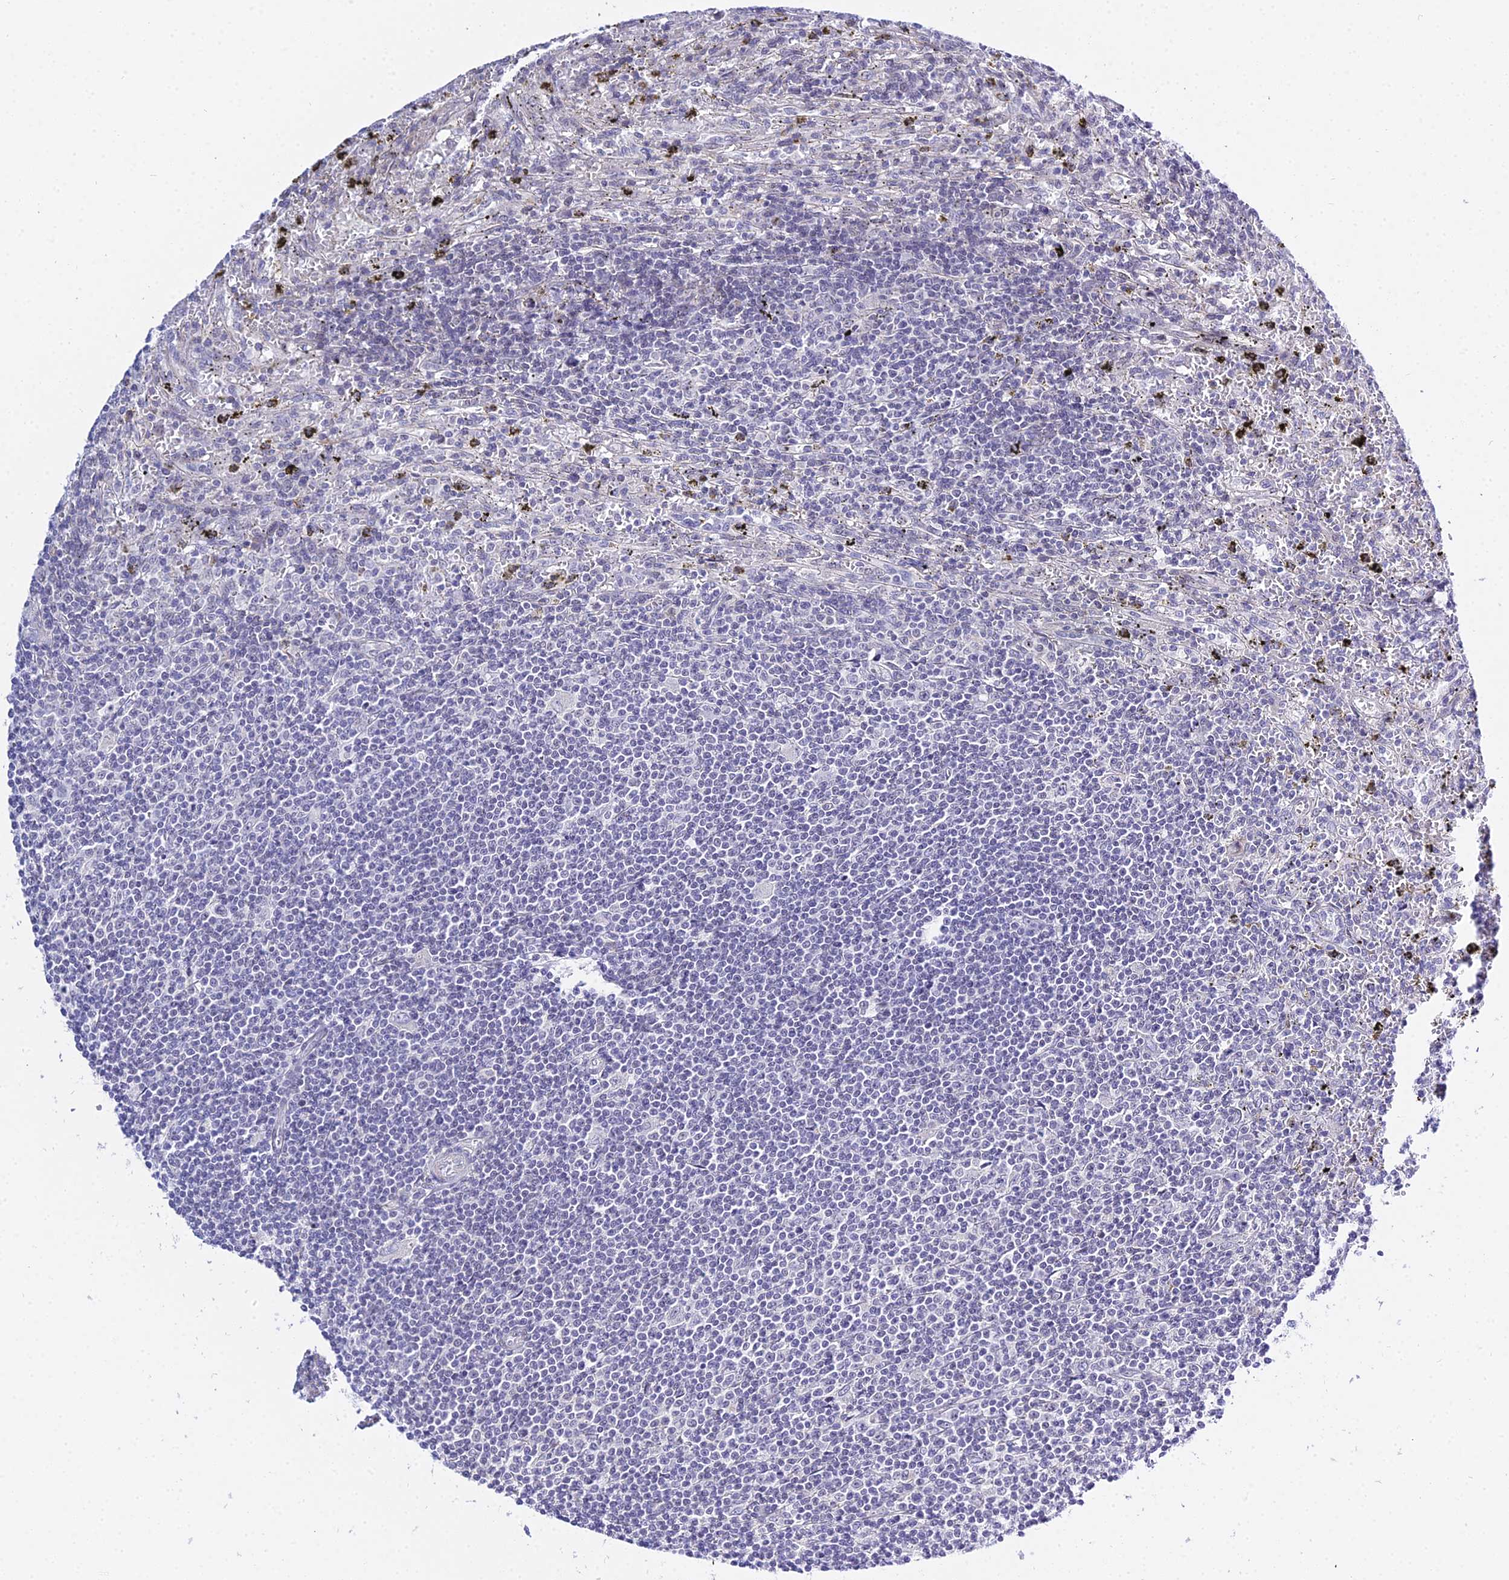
{"staining": {"intensity": "negative", "quantity": "none", "location": "none"}, "tissue": "lymphoma", "cell_type": "Tumor cells", "image_type": "cancer", "snomed": [{"axis": "morphology", "description": "Malignant lymphoma, non-Hodgkin's type, Low grade"}, {"axis": "topography", "description": "Spleen"}], "caption": "Malignant lymphoma, non-Hodgkin's type (low-grade) was stained to show a protein in brown. There is no significant positivity in tumor cells.", "gene": "ZNF628", "patient": {"sex": "male", "age": 76}}